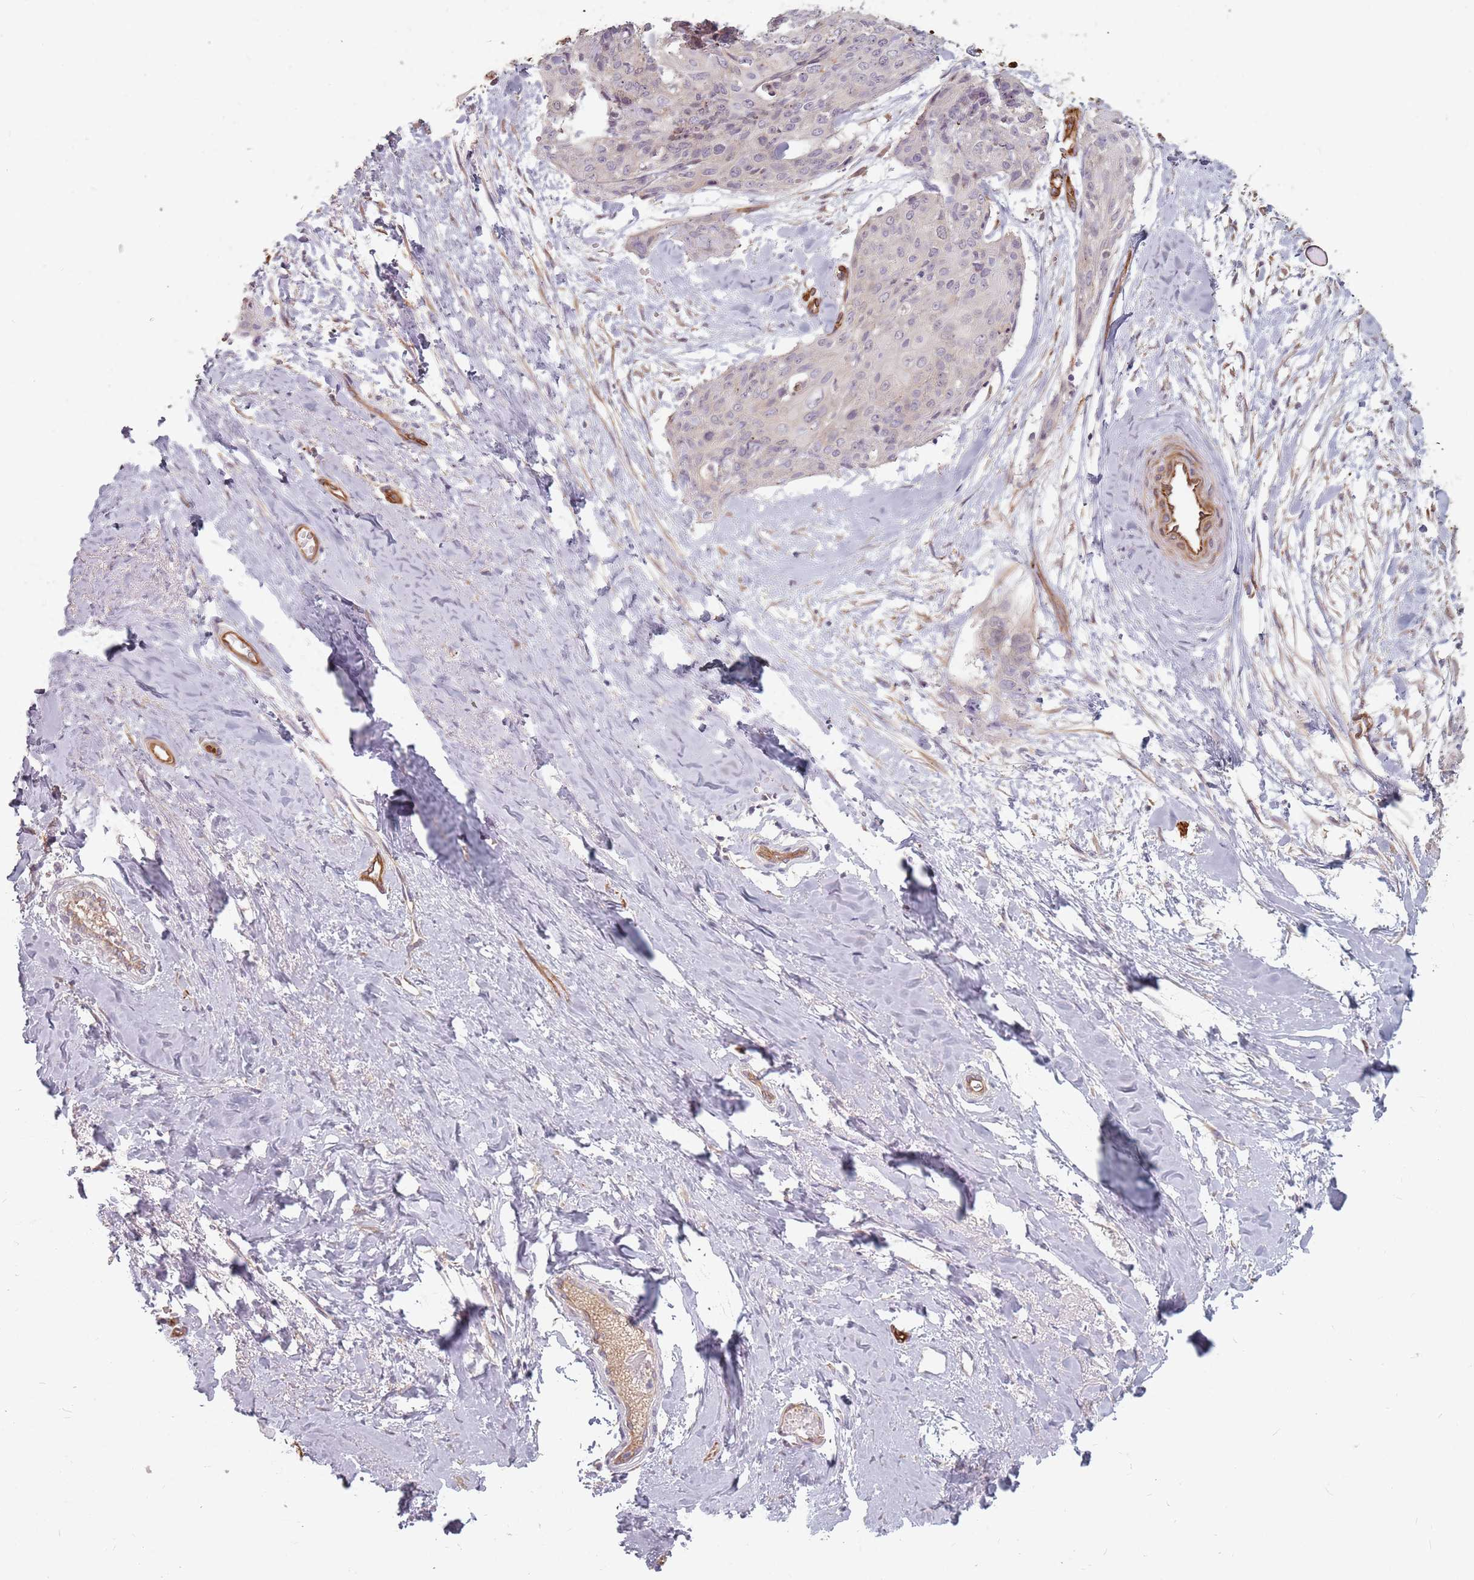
{"staining": {"intensity": "negative", "quantity": "none", "location": "none"}, "tissue": "skin cancer", "cell_type": "Tumor cells", "image_type": "cancer", "snomed": [{"axis": "morphology", "description": "Squamous cell carcinoma, NOS"}, {"axis": "topography", "description": "Skin"}, {"axis": "topography", "description": "Vulva"}], "caption": "Tumor cells show no significant positivity in skin cancer (squamous cell carcinoma).", "gene": "GAS2L3", "patient": {"sex": "female", "age": 85}}